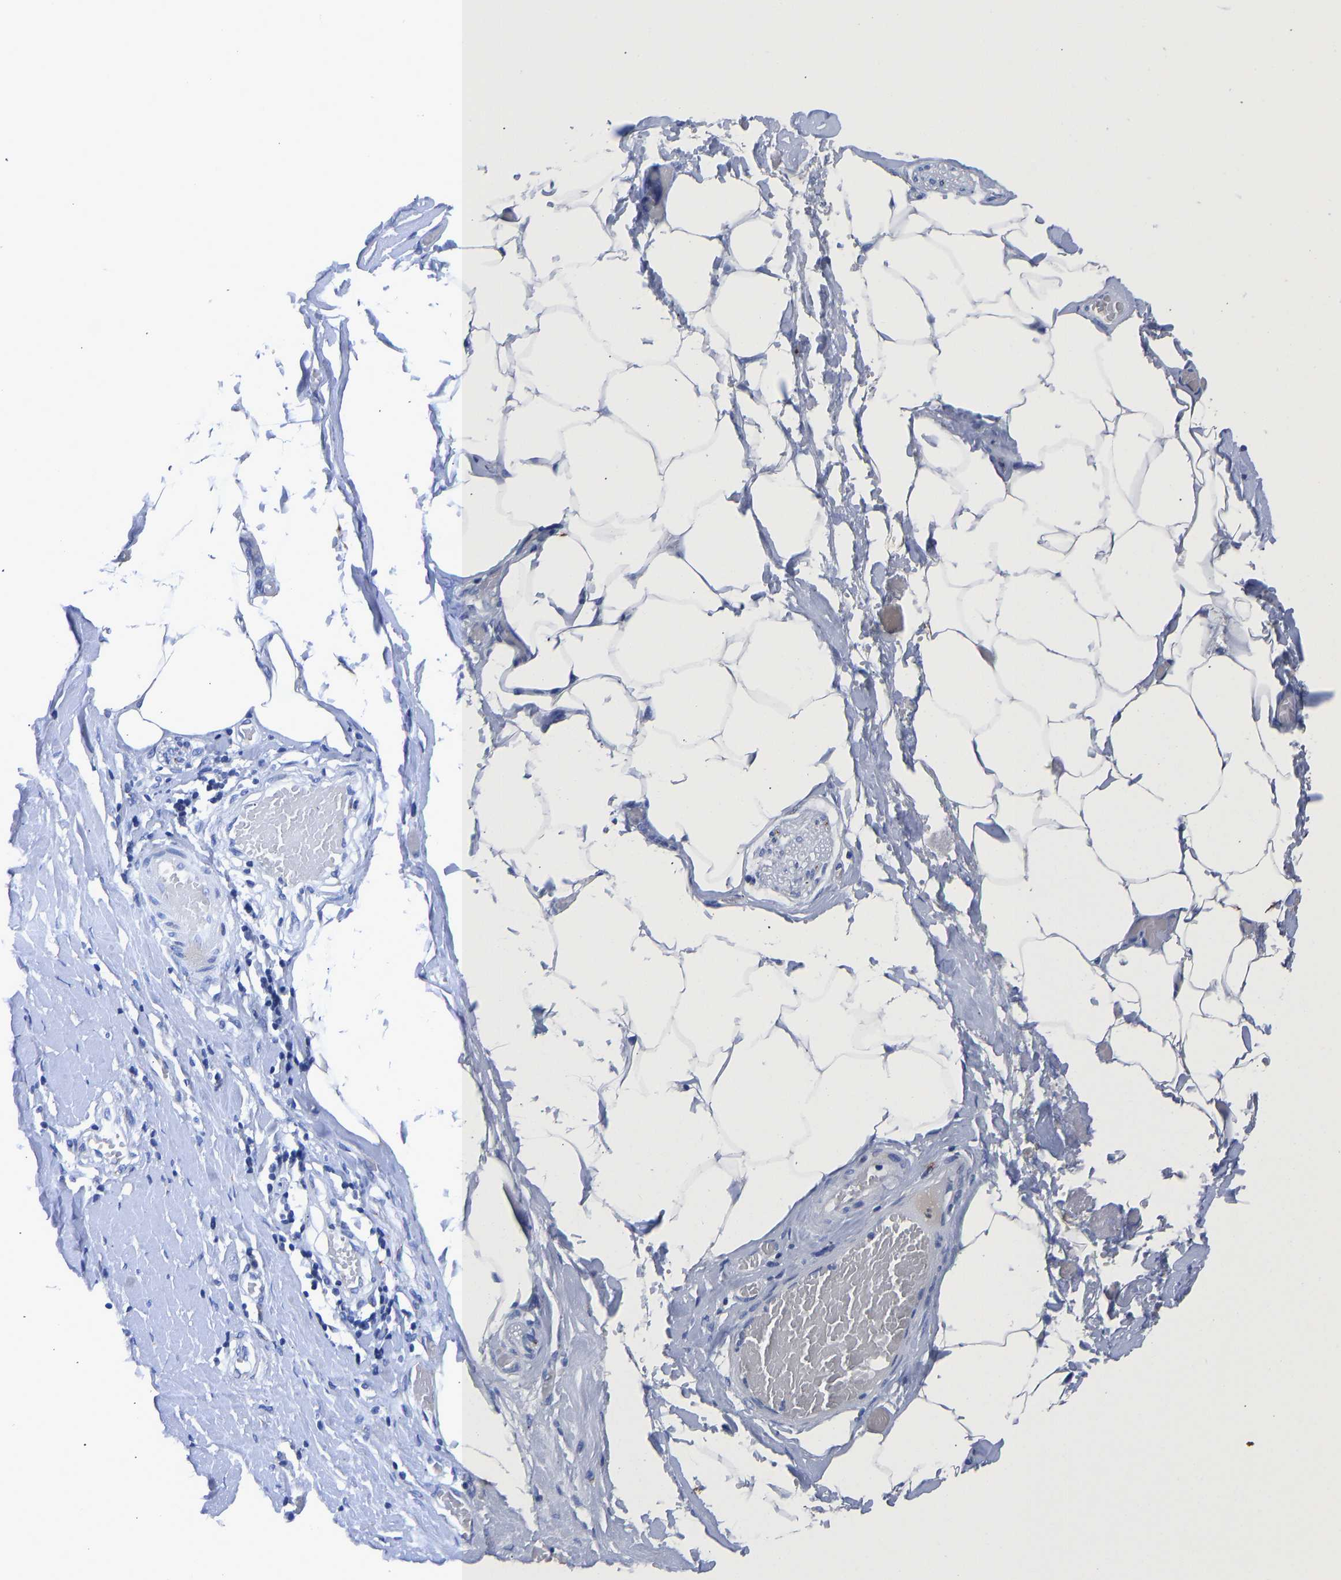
{"staining": {"intensity": "negative", "quantity": "none", "location": "none"}, "tissue": "adipose tissue", "cell_type": "Adipocytes", "image_type": "normal", "snomed": [{"axis": "morphology", "description": "Normal tissue, NOS"}, {"axis": "morphology", "description": "Adenocarcinoma, NOS"}, {"axis": "topography", "description": "Colon"}, {"axis": "topography", "description": "Peripheral nerve tissue"}], "caption": "This is an immunohistochemistry (IHC) photomicrograph of unremarkable human adipose tissue. There is no staining in adipocytes.", "gene": "TMEM87A", "patient": {"sex": "male", "age": 14}}